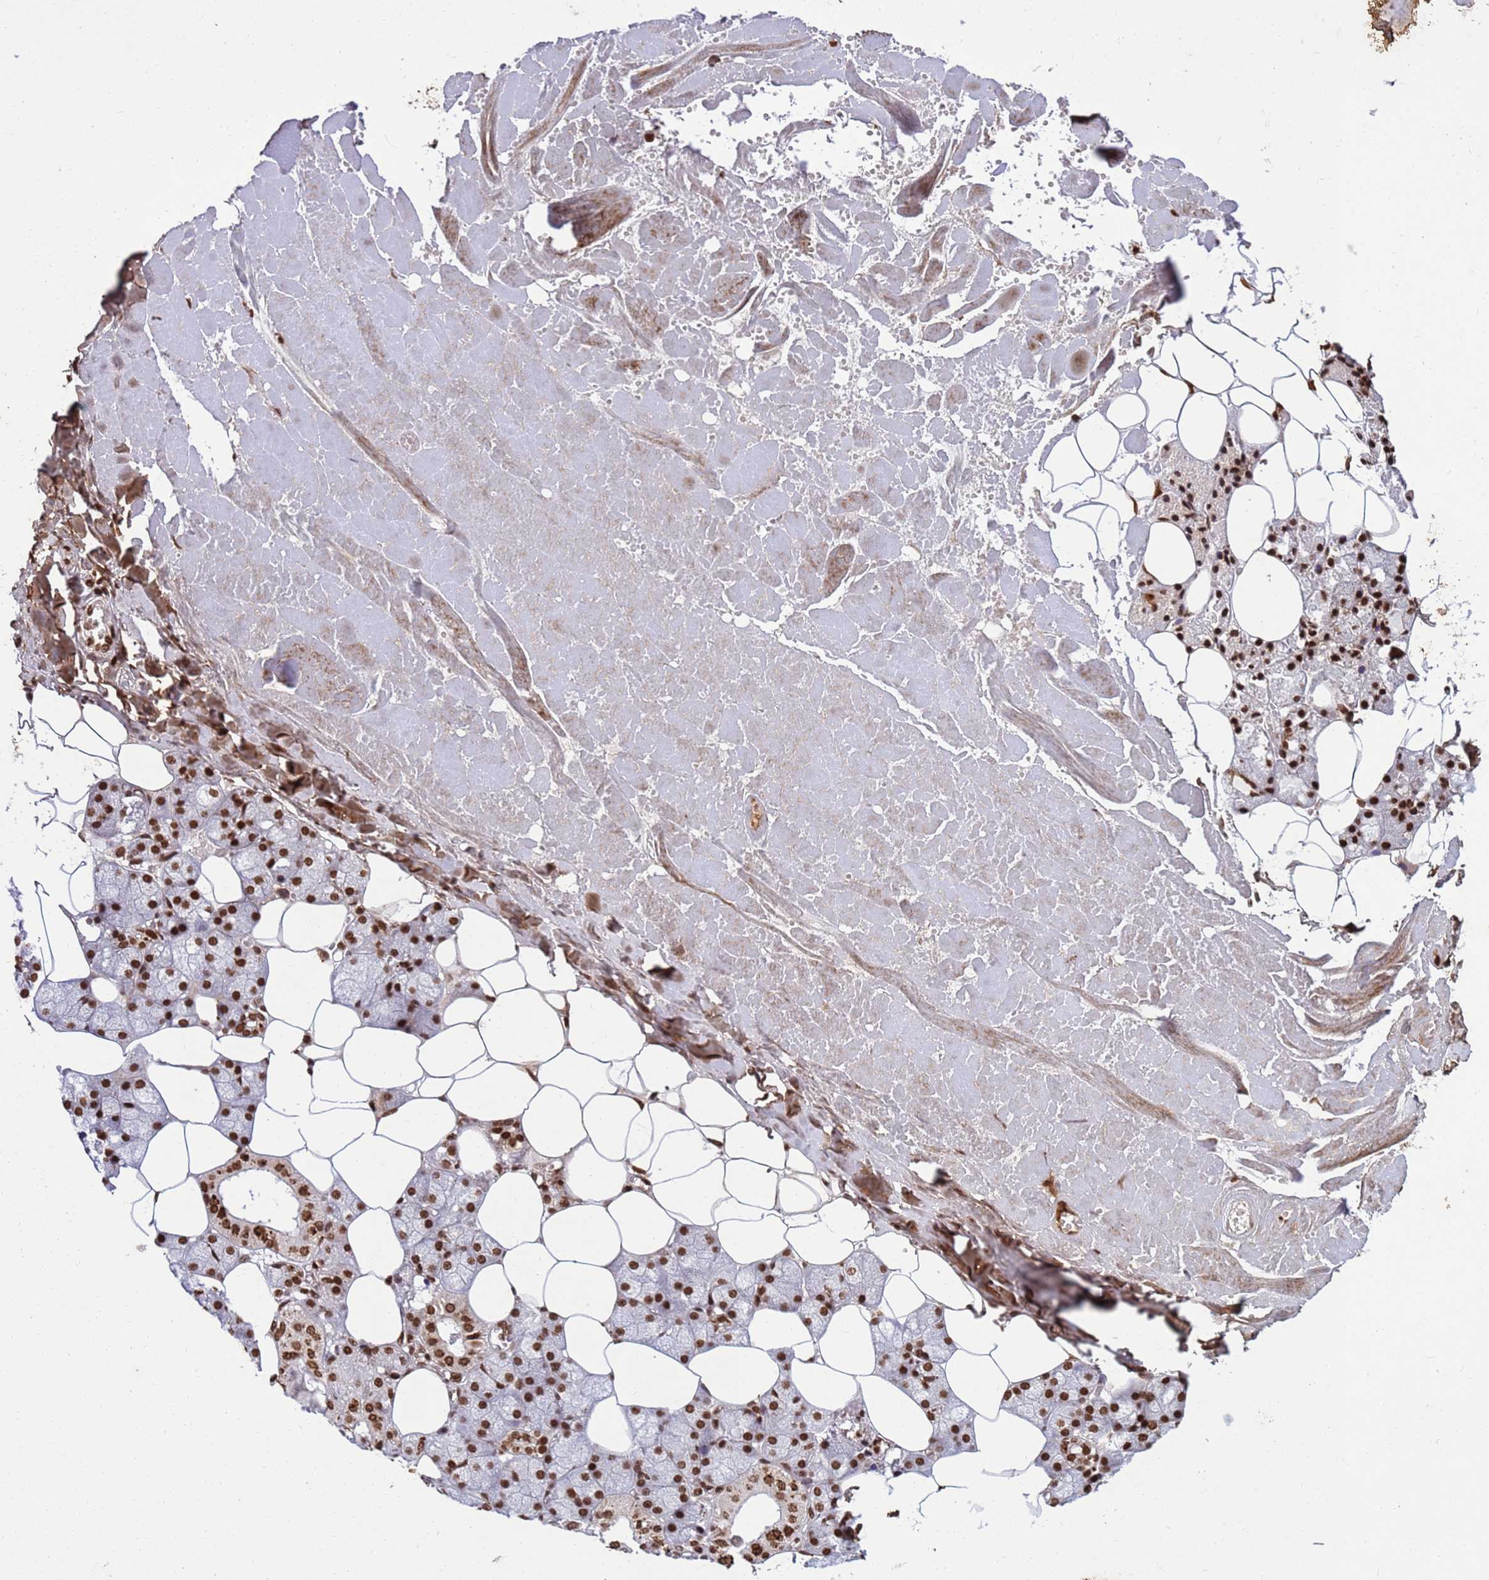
{"staining": {"intensity": "strong", "quantity": ">75%", "location": "nuclear"}, "tissue": "salivary gland", "cell_type": "Glandular cells", "image_type": "normal", "snomed": [{"axis": "morphology", "description": "Normal tissue, NOS"}, {"axis": "topography", "description": "Salivary gland"}], "caption": "The image exhibits a brown stain indicating the presence of a protein in the nuclear of glandular cells in salivary gland. (Stains: DAB in brown, nuclei in blue, Microscopy: brightfield microscopy at high magnification).", "gene": "H3", "patient": {"sex": "male", "age": 62}}